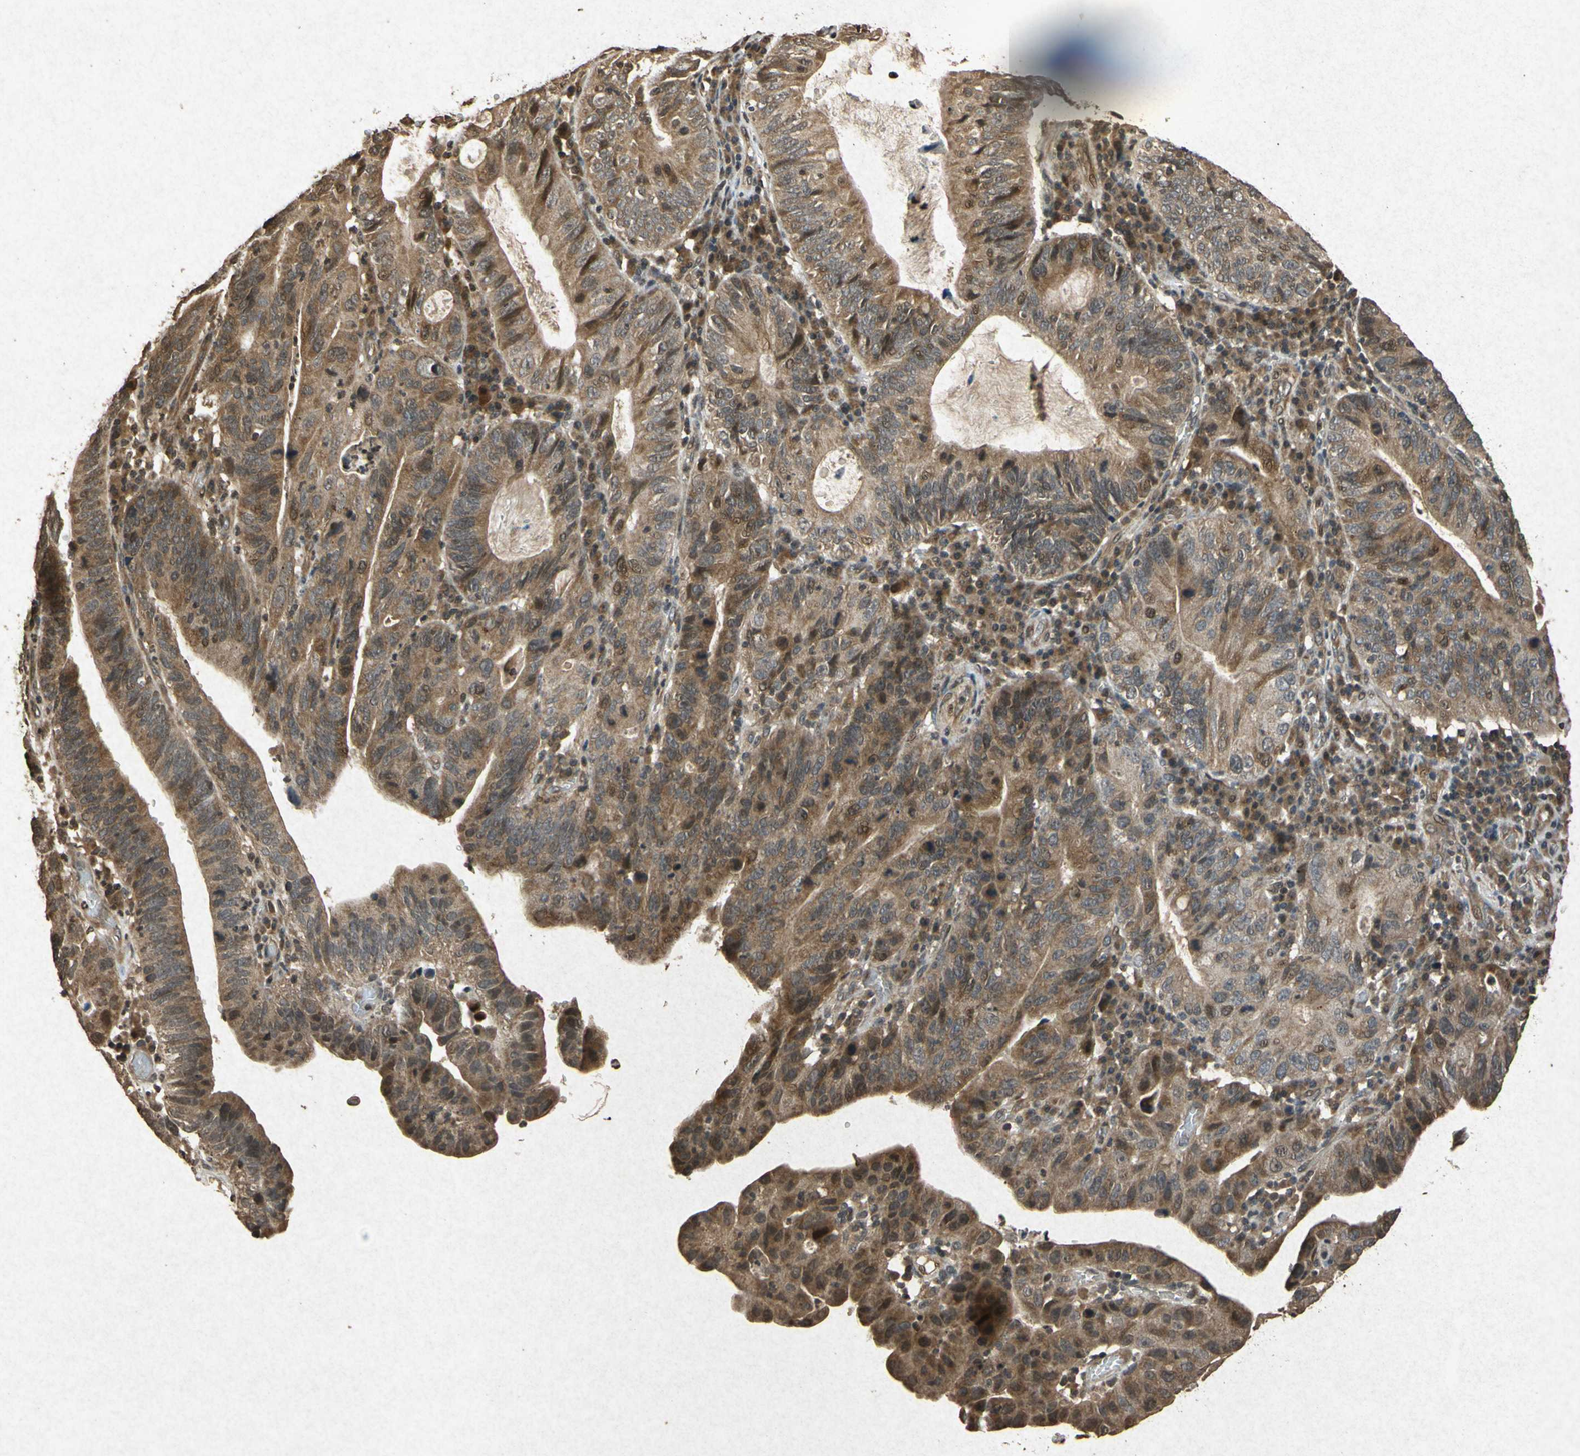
{"staining": {"intensity": "moderate", "quantity": ">75%", "location": "cytoplasmic/membranous,nuclear"}, "tissue": "stomach cancer", "cell_type": "Tumor cells", "image_type": "cancer", "snomed": [{"axis": "morphology", "description": "Adenocarcinoma, NOS"}, {"axis": "topography", "description": "Stomach"}], "caption": "The immunohistochemical stain highlights moderate cytoplasmic/membranous and nuclear staining in tumor cells of stomach cancer (adenocarcinoma) tissue.", "gene": "ATP6V1H", "patient": {"sex": "male", "age": 59}}